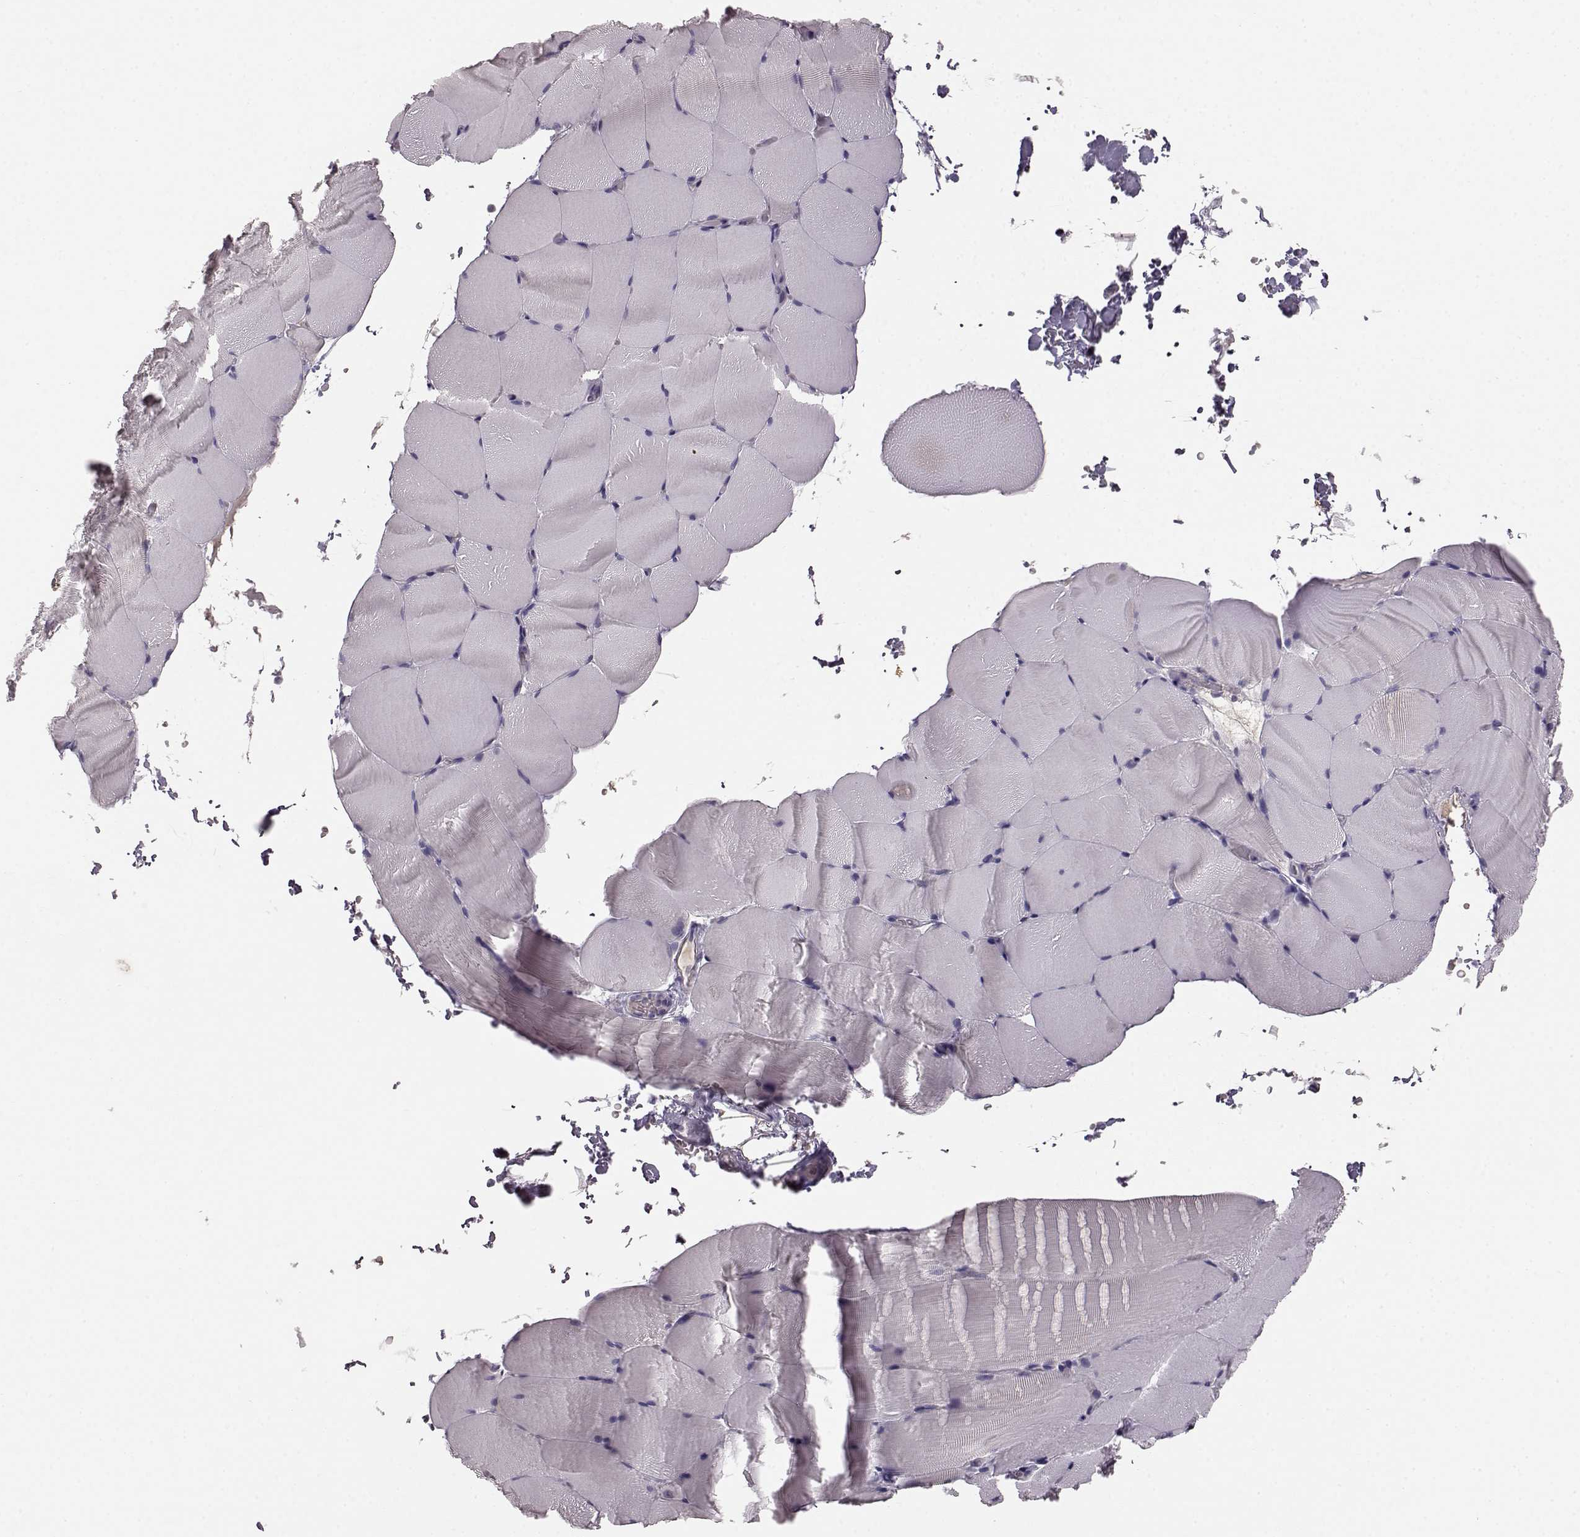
{"staining": {"intensity": "negative", "quantity": "none", "location": "none"}, "tissue": "skeletal muscle", "cell_type": "Myocytes", "image_type": "normal", "snomed": [{"axis": "morphology", "description": "Normal tissue, NOS"}, {"axis": "topography", "description": "Skeletal muscle"}], "caption": "Myocytes show no significant protein staining in benign skeletal muscle. (DAB immunohistochemistry (IHC) with hematoxylin counter stain).", "gene": "BFSP2", "patient": {"sex": "female", "age": 37}}